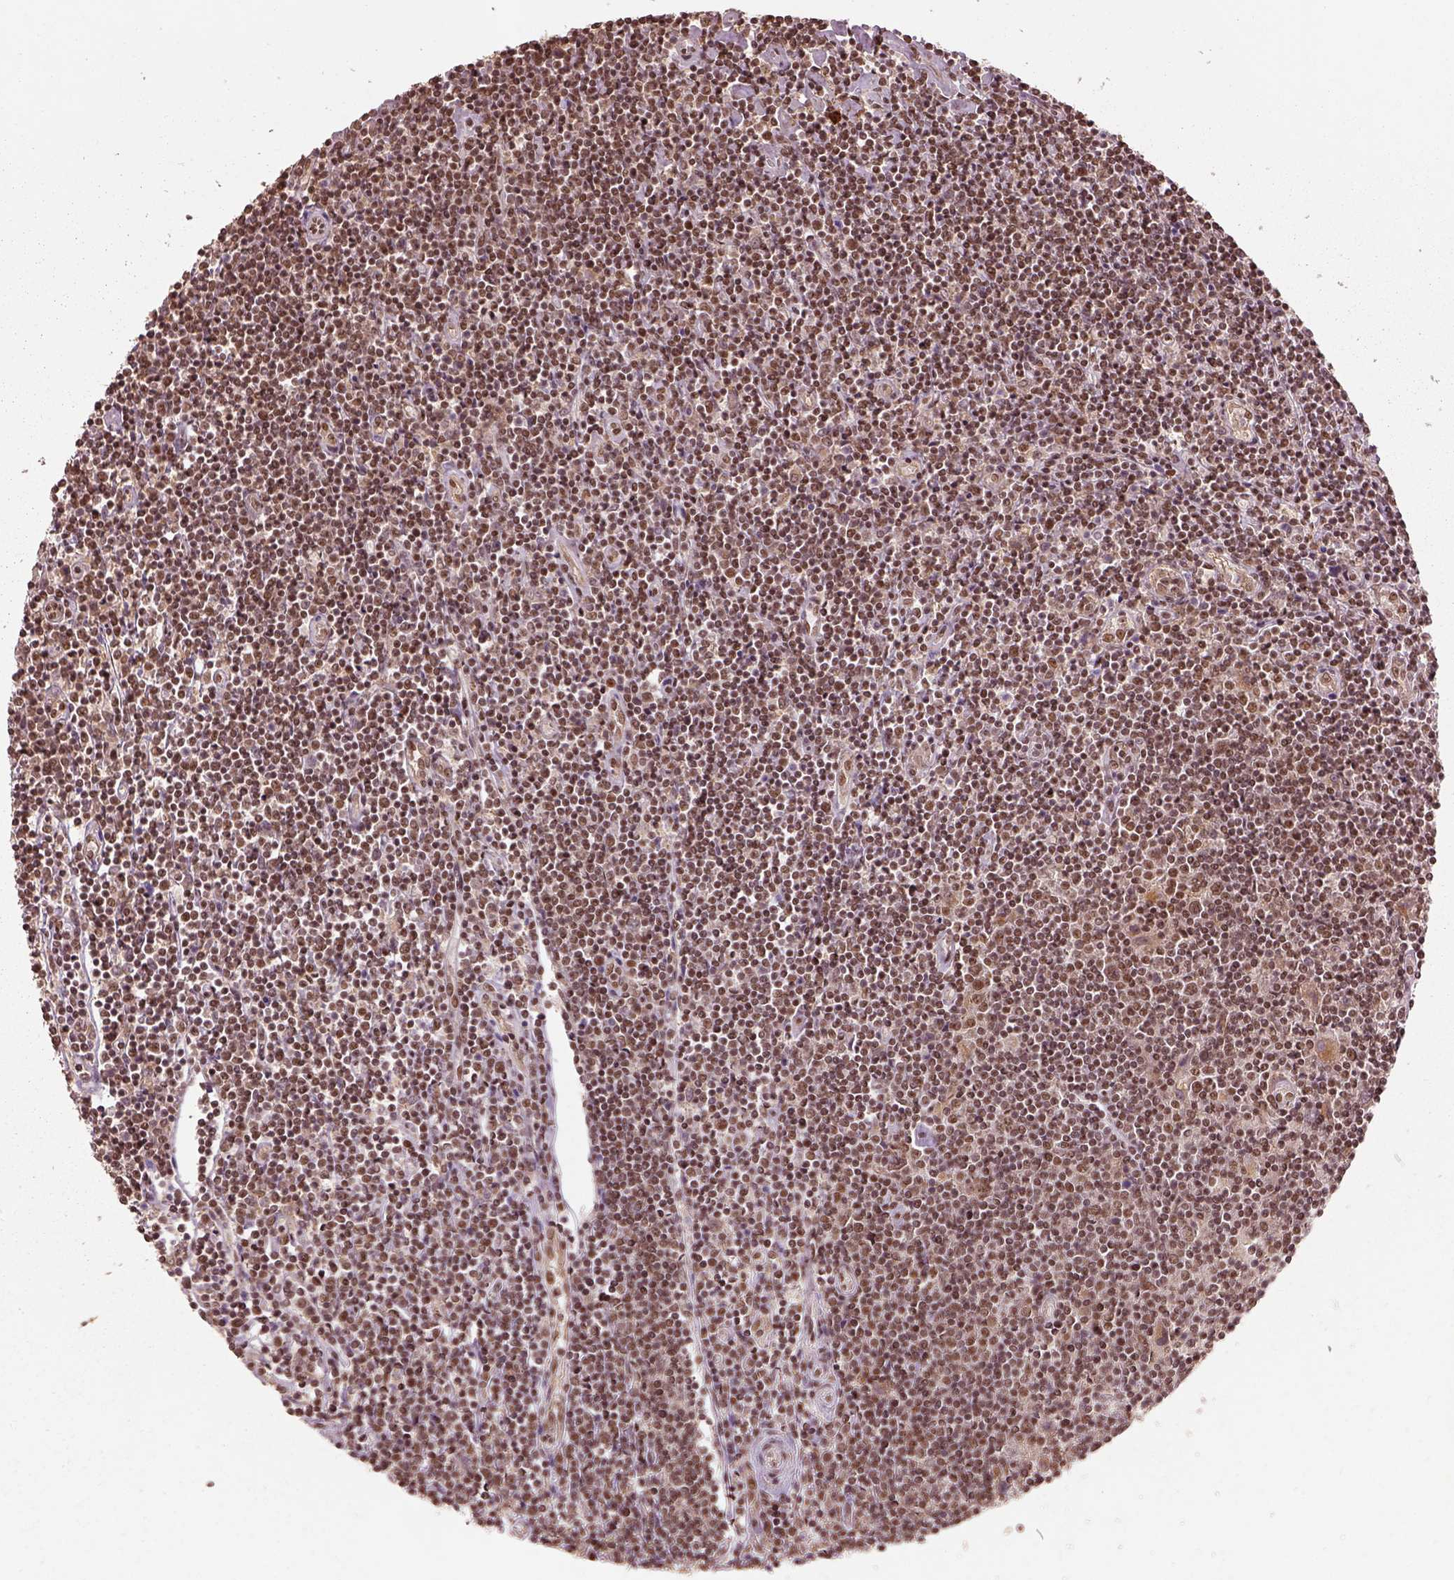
{"staining": {"intensity": "moderate", "quantity": ">75%", "location": "nuclear"}, "tissue": "lymphoma", "cell_type": "Tumor cells", "image_type": "cancer", "snomed": [{"axis": "morphology", "description": "Hodgkin's disease, NOS"}, {"axis": "topography", "description": "Lymph node"}], "caption": "A medium amount of moderate nuclear expression is identified in approximately >75% of tumor cells in lymphoma tissue. The protein of interest is shown in brown color, while the nuclei are stained blue.", "gene": "BRD9", "patient": {"sex": "male", "age": 40}}